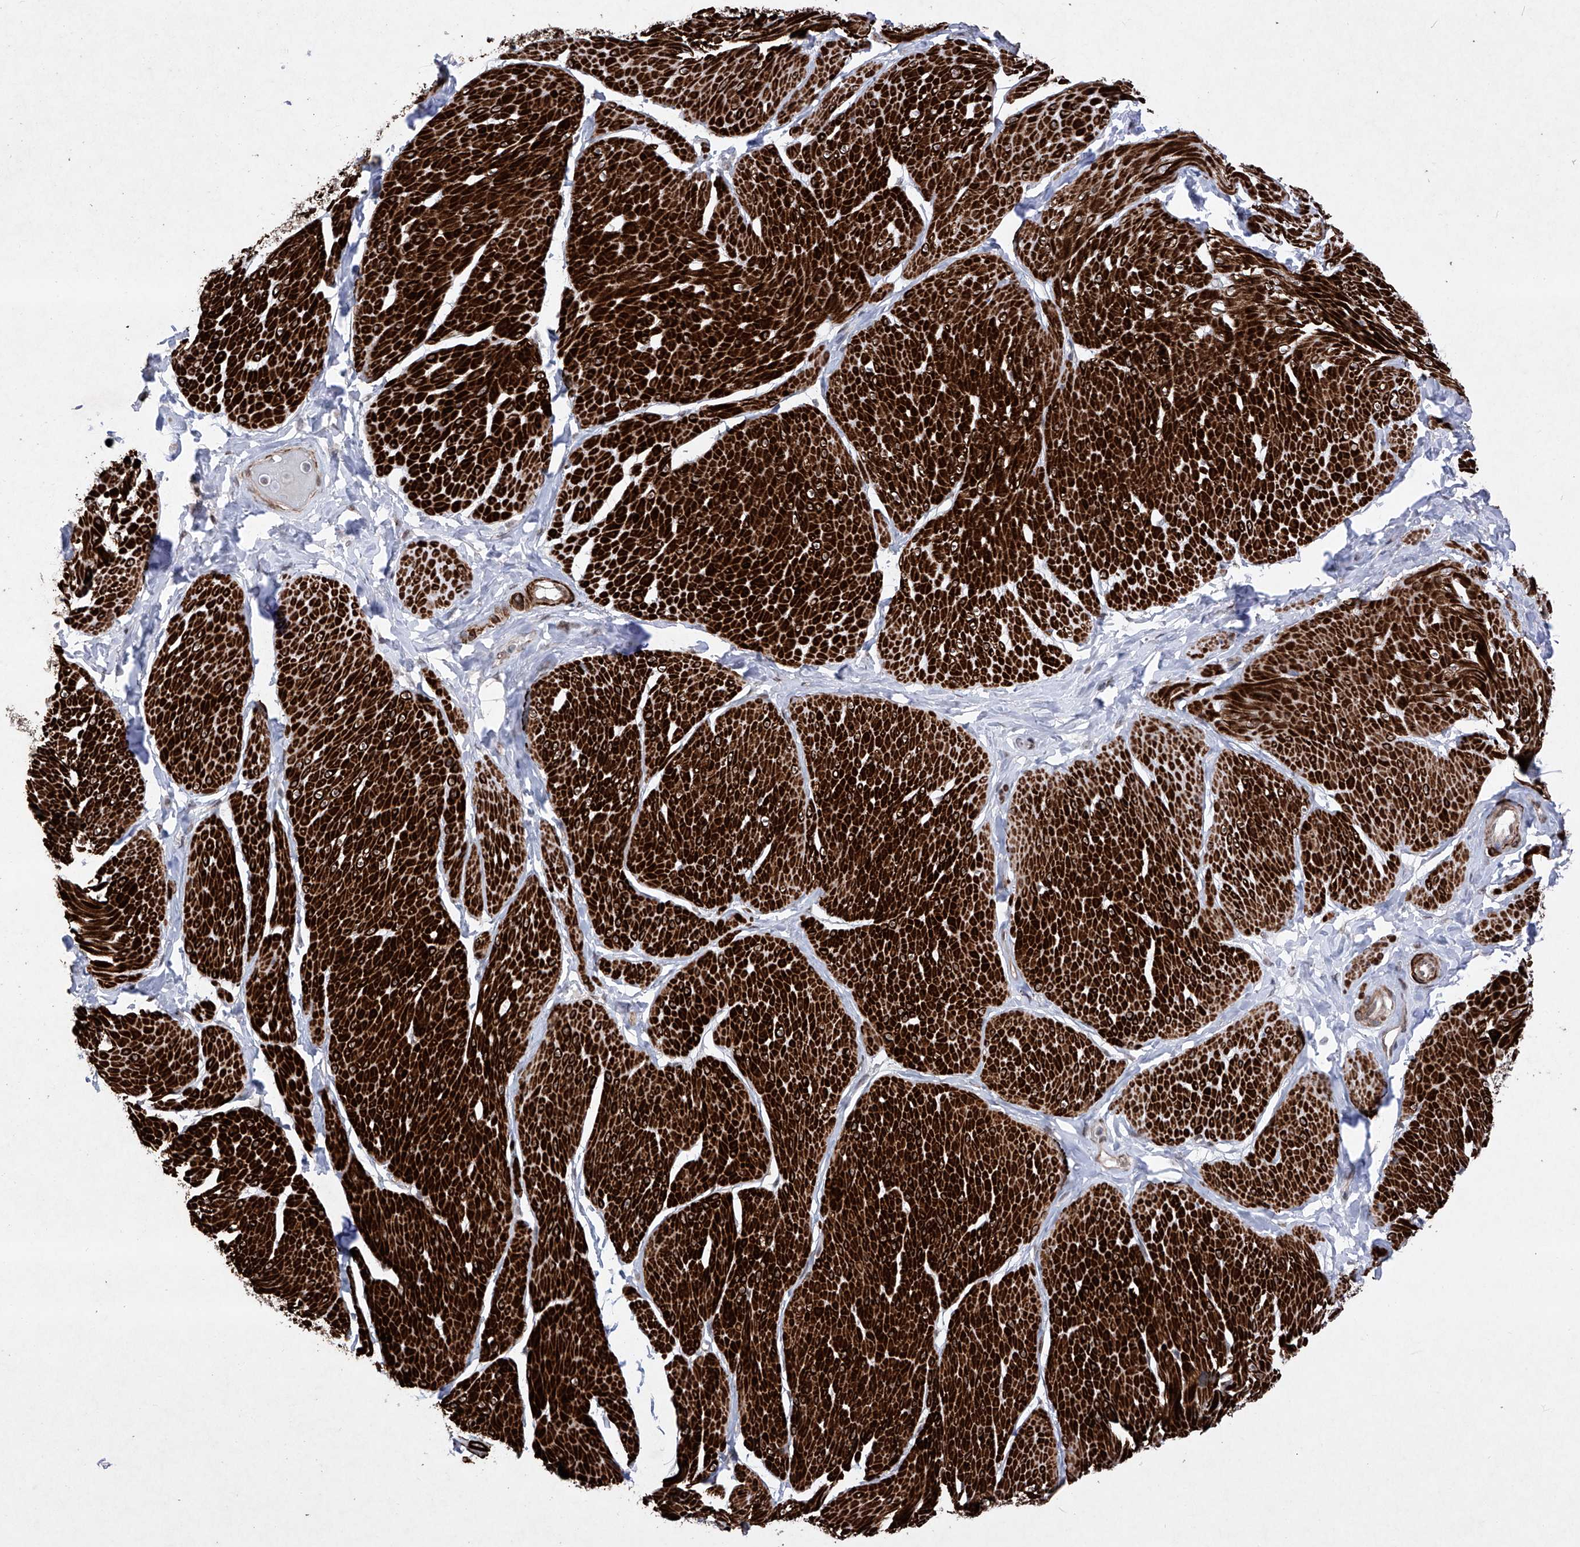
{"staining": {"intensity": "strong", "quantity": ">75%", "location": "cytoplasmic/membranous,nuclear"}, "tissue": "smooth muscle", "cell_type": "Smooth muscle cells", "image_type": "normal", "snomed": [{"axis": "morphology", "description": "Urothelial carcinoma, High grade"}, {"axis": "topography", "description": "Urinary bladder"}], "caption": "Approximately >75% of smooth muscle cells in normal smooth muscle show strong cytoplasmic/membranous,nuclear protein positivity as visualized by brown immunohistochemical staining.", "gene": "NFATC4", "patient": {"sex": "male", "age": 46}}